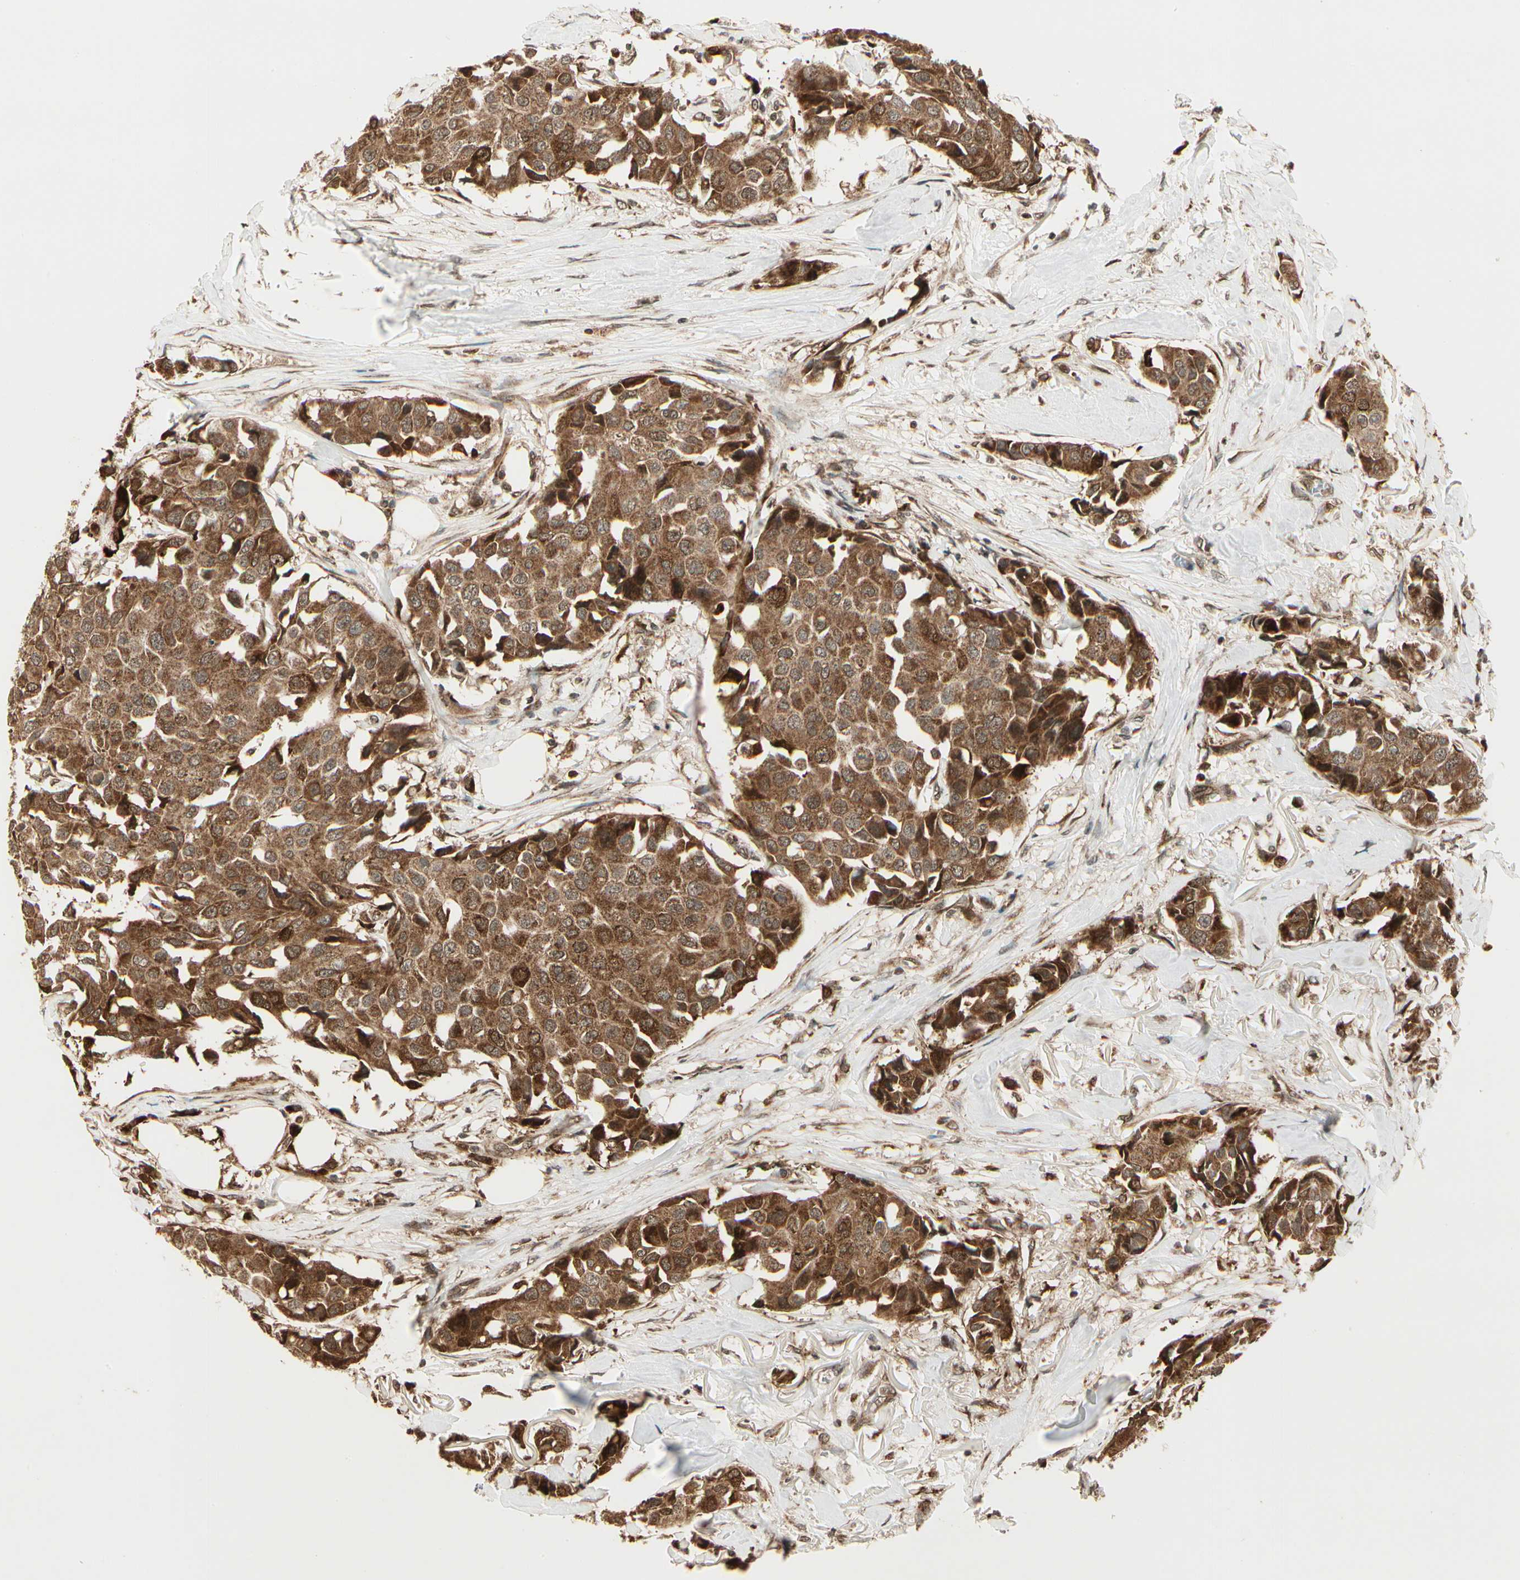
{"staining": {"intensity": "moderate", "quantity": ">75%", "location": "cytoplasmic/membranous"}, "tissue": "breast cancer", "cell_type": "Tumor cells", "image_type": "cancer", "snomed": [{"axis": "morphology", "description": "Duct carcinoma"}, {"axis": "topography", "description": "Breast"}], "caption": "Breast infiltrating ductal carcinoma stained with DAB immunohistochemistry demonstrates medium levels of moderate cytoplasmic/membranous expression in approximately >75% of tumor cells.", "gene": "GLUL", "patient": {"sex": "female", "age": 80}}